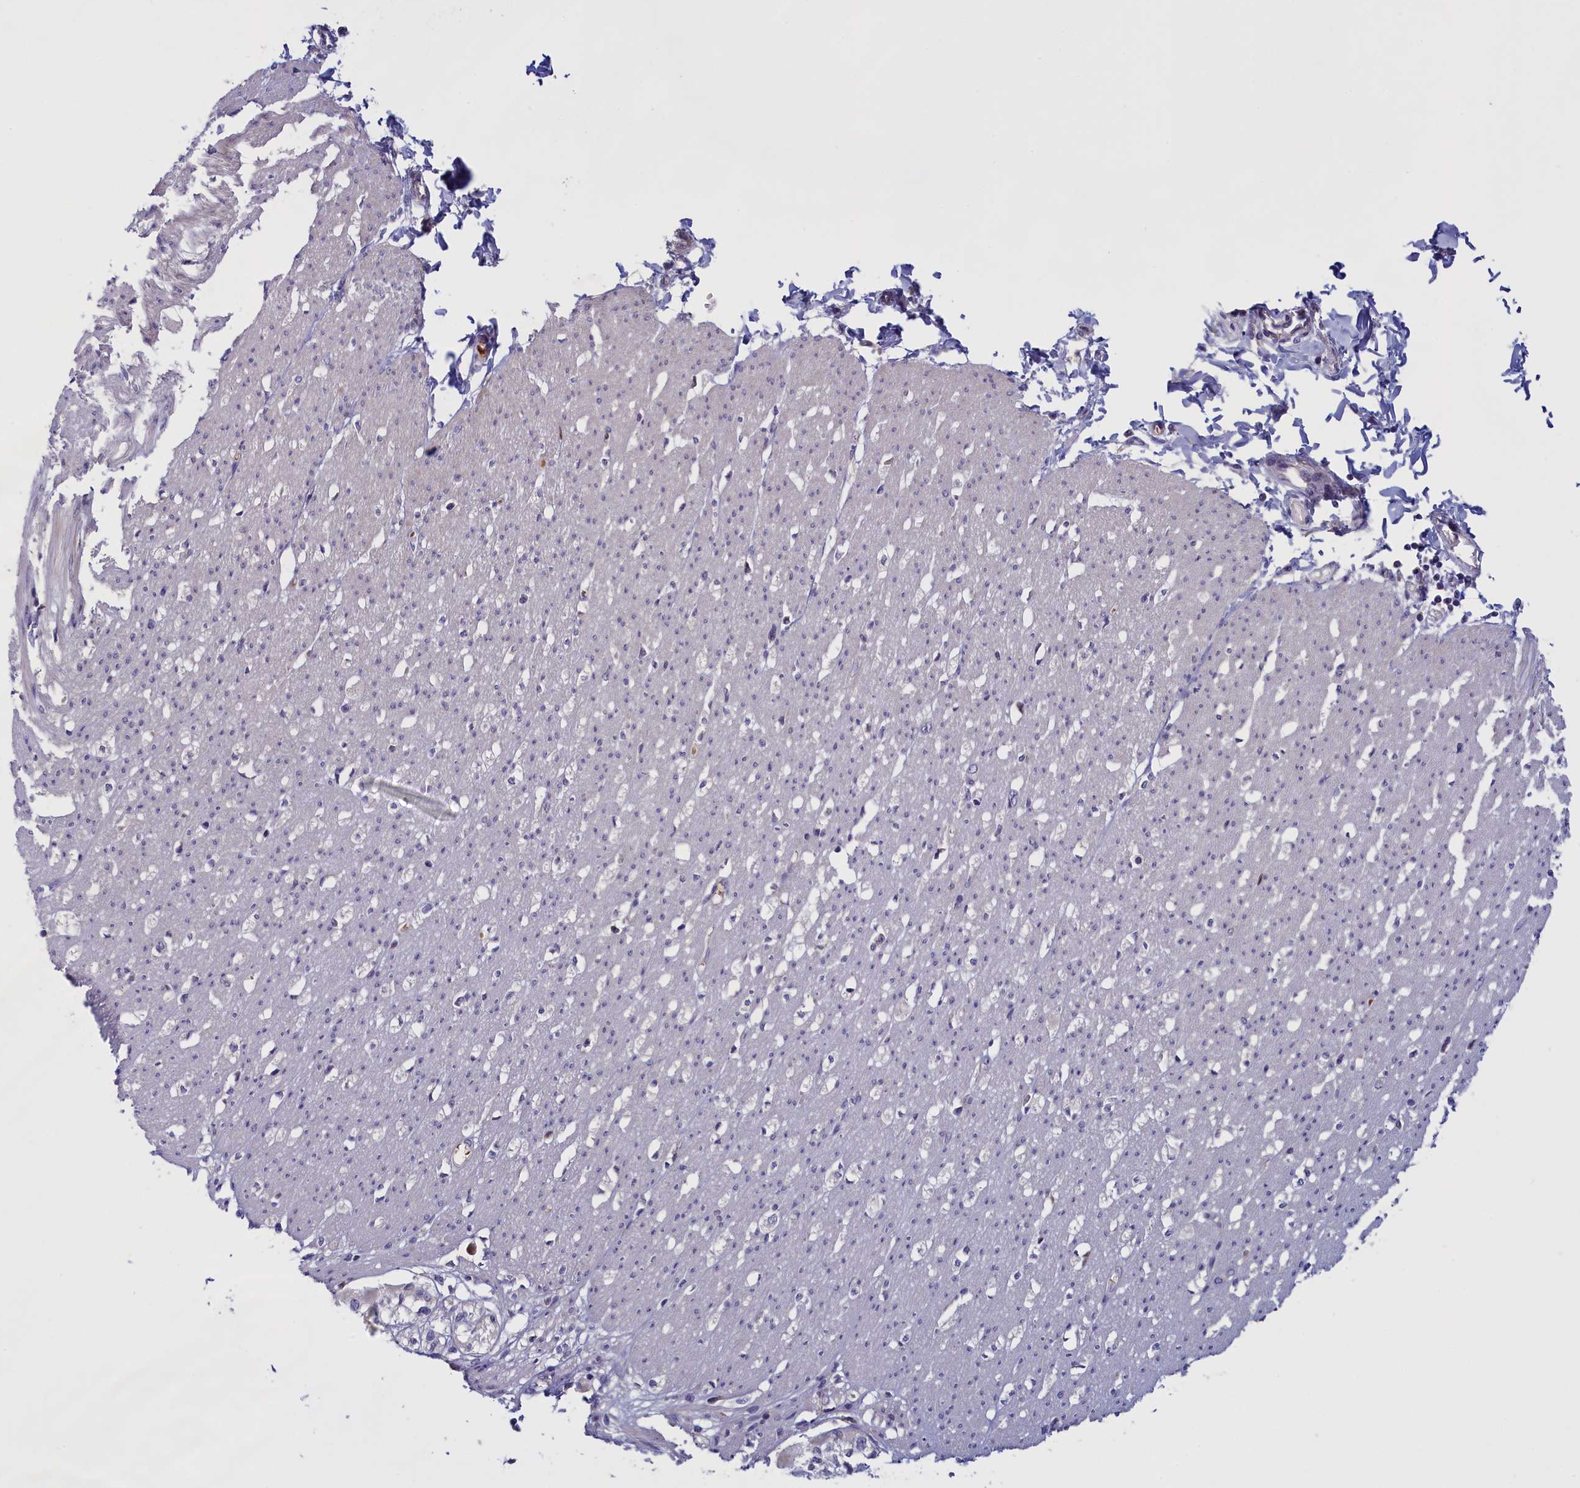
{"staining": {"intensity": "moderate", "quantity": "<25%", "location": "cytoplasmic/membranous"}, "tissue": "smooth muscle", "cell_type": "Smooth muscle cells", "image_type": "normal", "snomed": [{"axis": "morphology", "description": "Normal tissue, NOS"}, {"axis": "morphology", "description": "Adenocarcinoma, NOS"}, {"axis": "topography", "description": "Colon"}, {"axis": "topography", "description": "Peripheral nerve tissue"}], "caption": "A low amount of moderate cytoplasmic/membranous staining is seen in about <25% of smooth muscle cells in normal smooth muscle.", "gene": "IGFALS", "patient": {"sex": "male", "age": 14}}